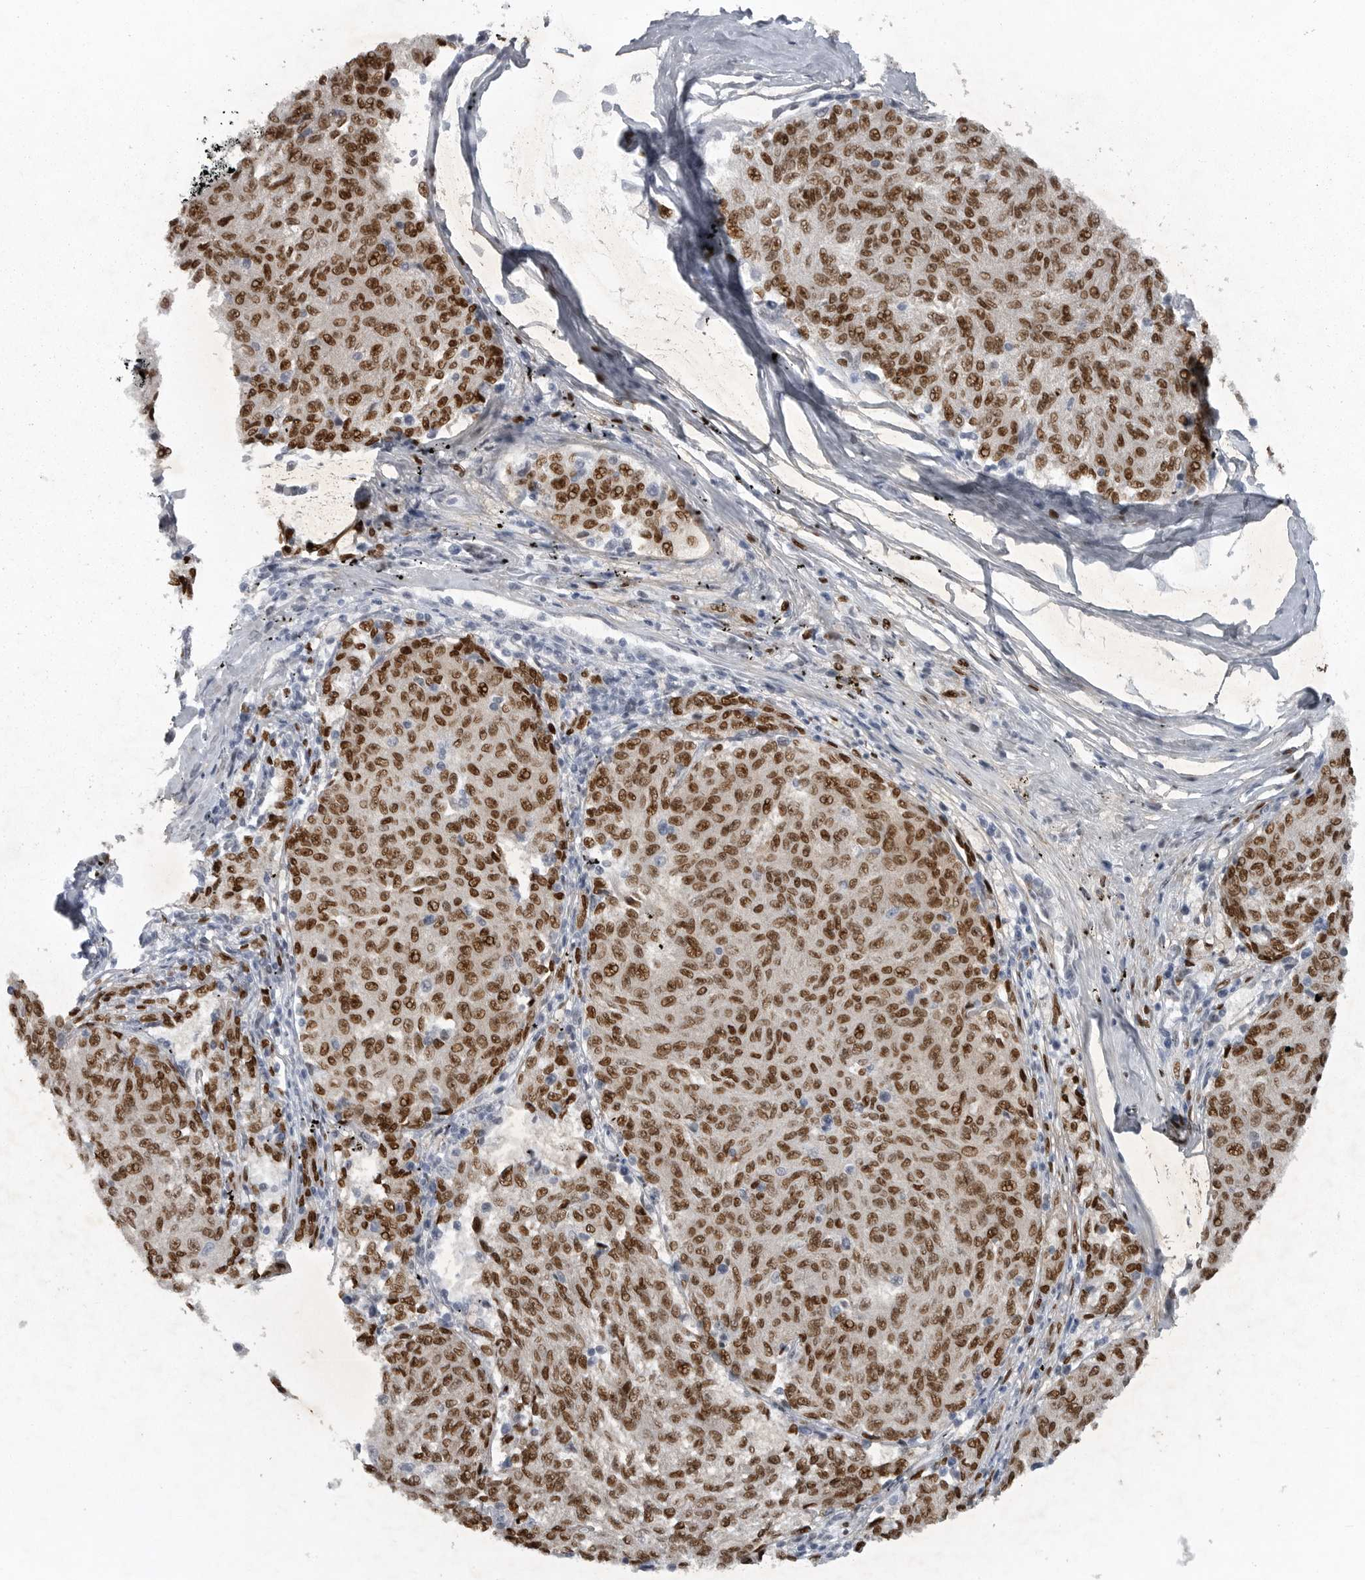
{"staining": {"intensity": "moderate", "quantity": ">75%", "location": "nuclear"}, "tissue": "melanoma", "cell_type": "Tumor cells", "image_type": "cancer", "snomed": [{"axis": "morphology", "description": "Malignant melanoma, NOS"}, {"axis": "topography", "description": "Skin"}], "caption": "There is medium levels of moderate nuclear positivity in tumor cells of melanoma, as demonstrated by immunohistochemical staining (brown color).", "gene": "HMGN3", "patient": {"sex": "female", "age": 72}}